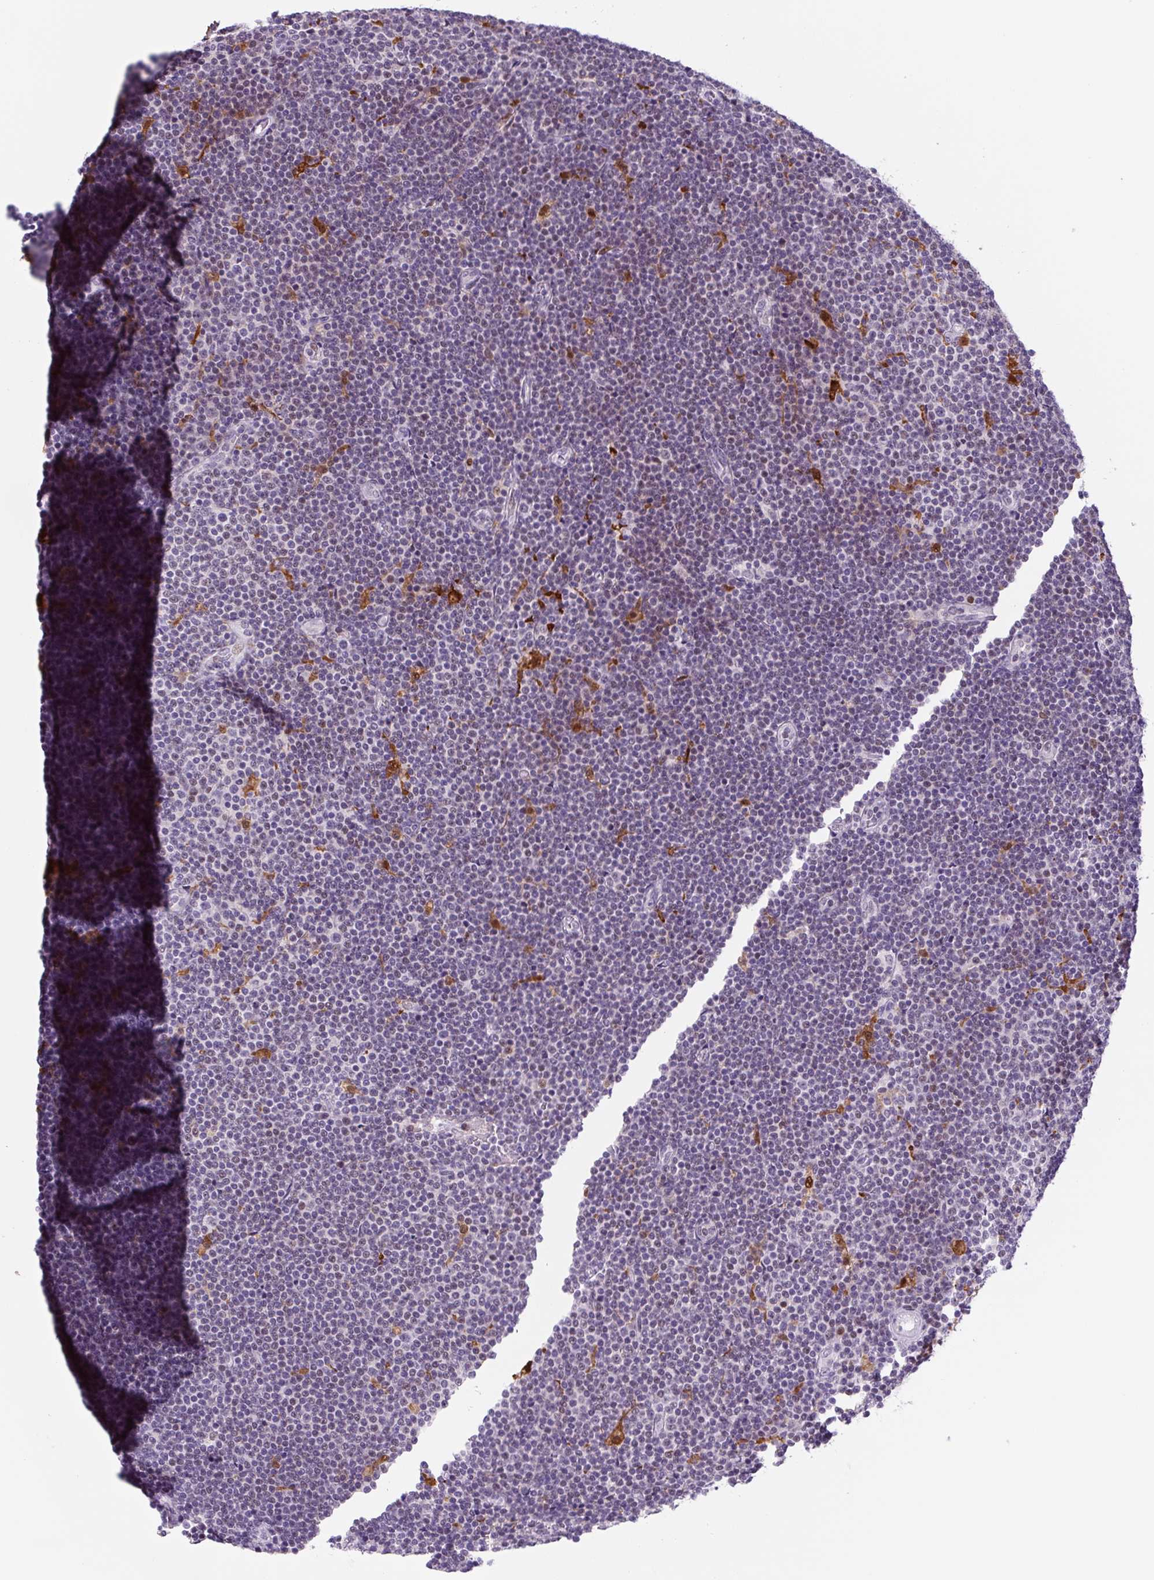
{"staining": {"intensity": "negative", "quantity": "none", "location": "none"}, "tissue": "lymphoma", "cell_type": "Tumor cells", "image_type": "cancer", "snomed": [{"axis": "morphology", "description": "Malignant lymphoma, non-Hodgkin's type, Low grade"}, {"axis": "topography", "description": "Lymph node"}], "caption": "This is a image of immunohistochemistry (IHC) staining of lymphoma, which shows no staining in tumor cells.", "gene": "TNFRSF8", "patient": {"sex": "male", "age": 48}}